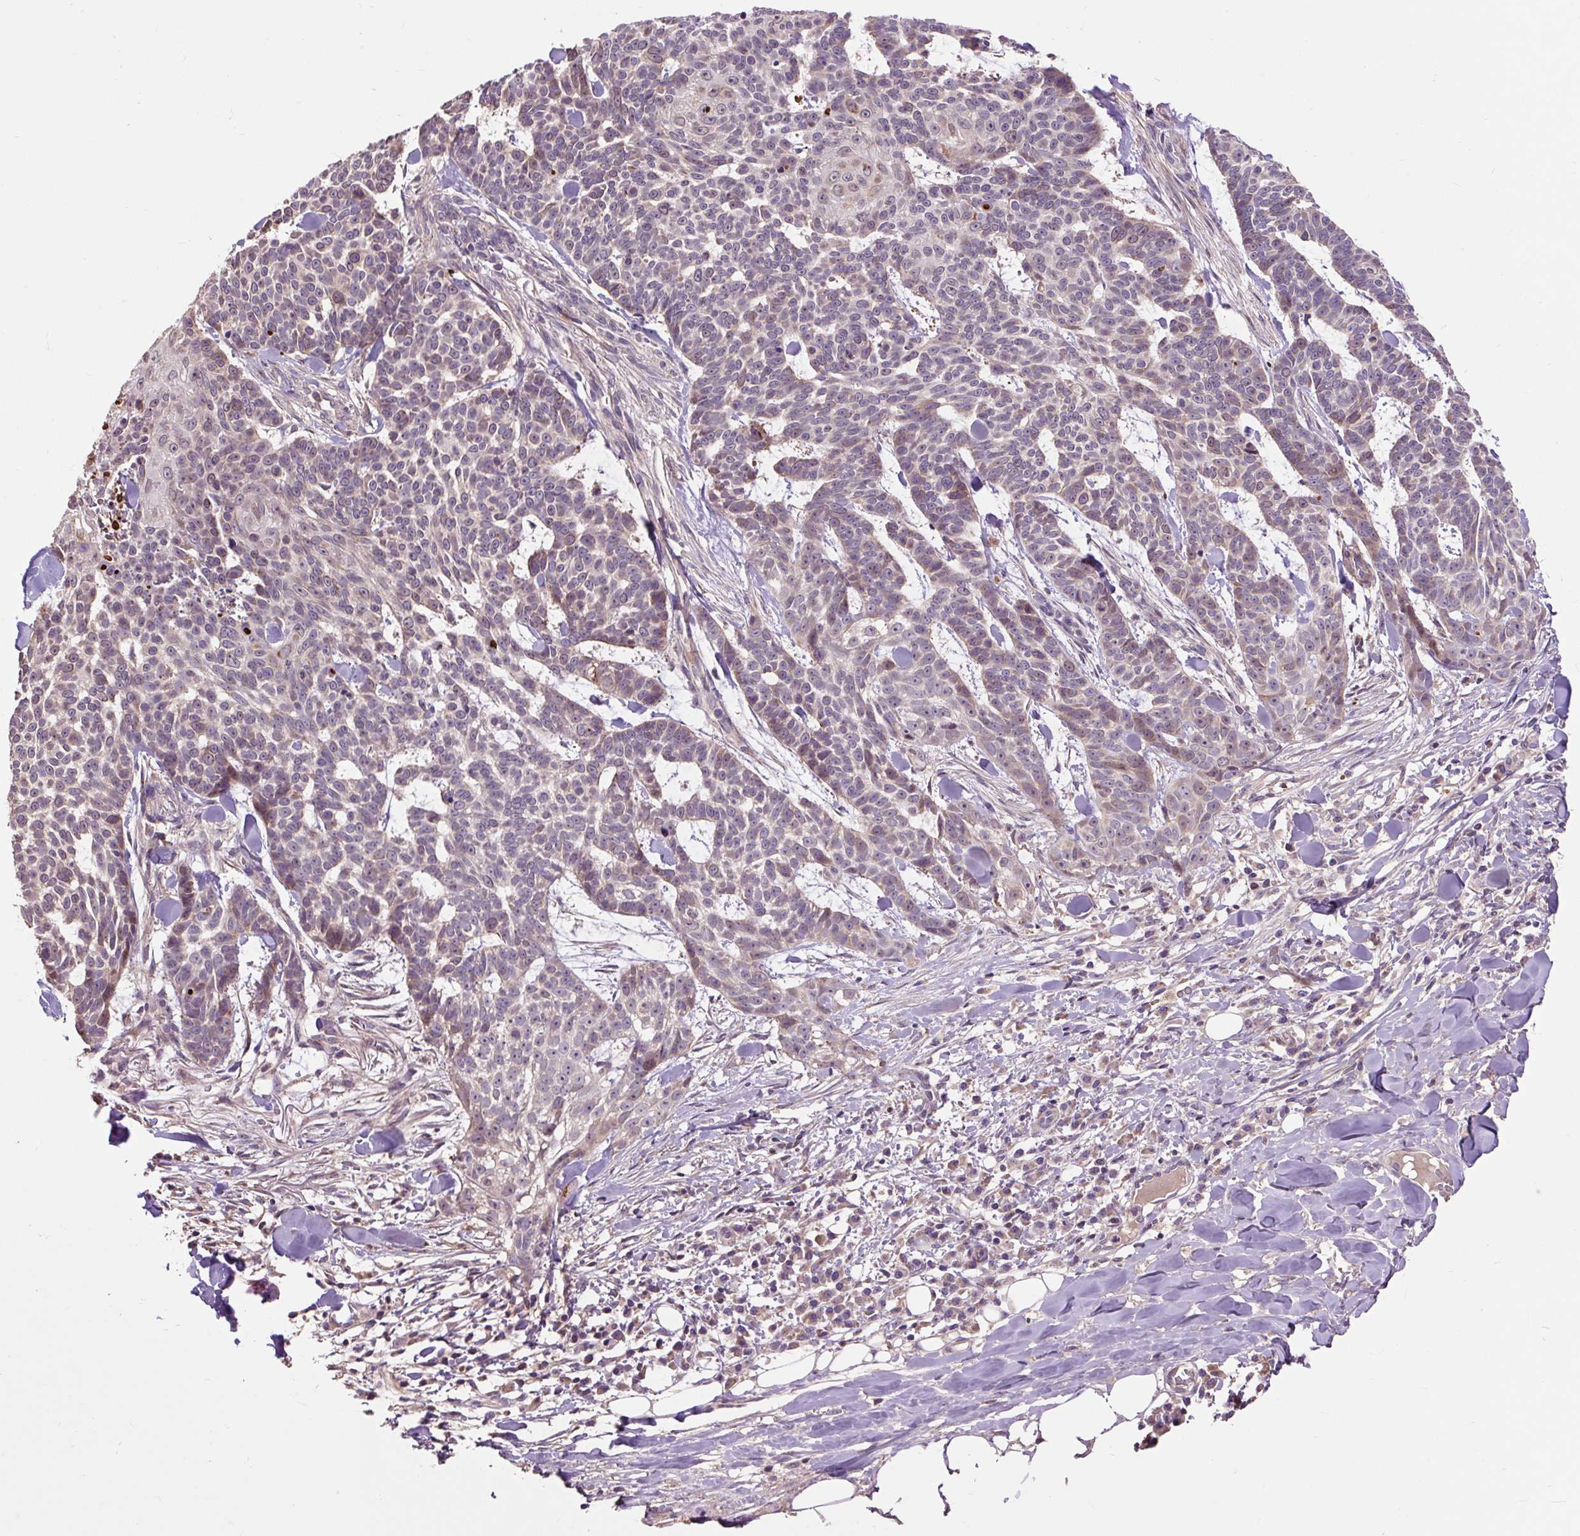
{"staining": {"intensity": "moderate", "quantity": "<25%", "location": "cytoplasmic/membranous"}, "tissue": "skin cancer", "cell_type": "Tumor cells", "image_type": "cancer", "snomed": [{"axis": "morphology", "description": "Basal cell carcinoma"}, {"axis": "topography", "description": "Skin"}], "caption": "The immunohistochemical stain highlights moderate cytoplasmic/membranous expression in tumor cells of skin cancer tissue.", "gene": "PRIMPOL", "patient": {"sex": "female", "age": 93}}